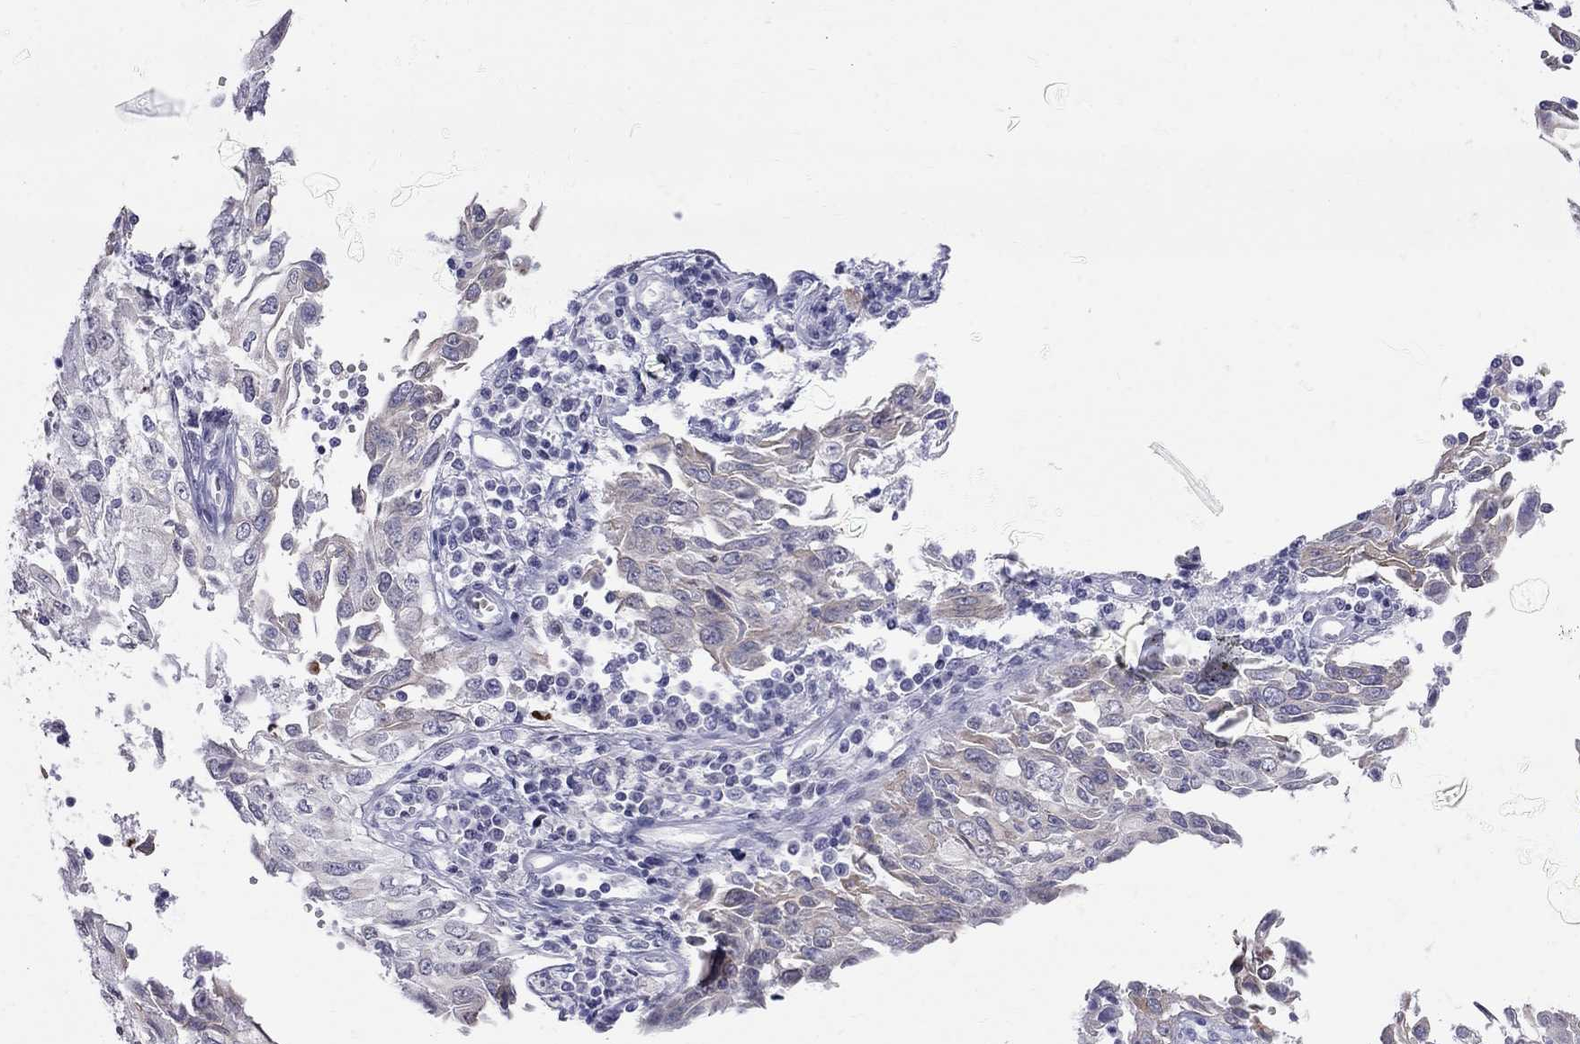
{"staining": {"intensity": "negative", "quantity": "none", "location": "none"}, "tissue": "cervical cancer", "cell_type": "Tumor cells", "image_type": "cancer", "snomed": [{"axis": "morphology", "description": "Squamous cell carcinoma, NOS"}, {"axis": "topography", "description": "Cervix"}], "caption": "This is a micrograph of IHC staining of cervical squamous cell carcinoma, which shows no expression in tumor cells.", "gene": "MUC15", "patient": {"sex": "female", "age": 24}}